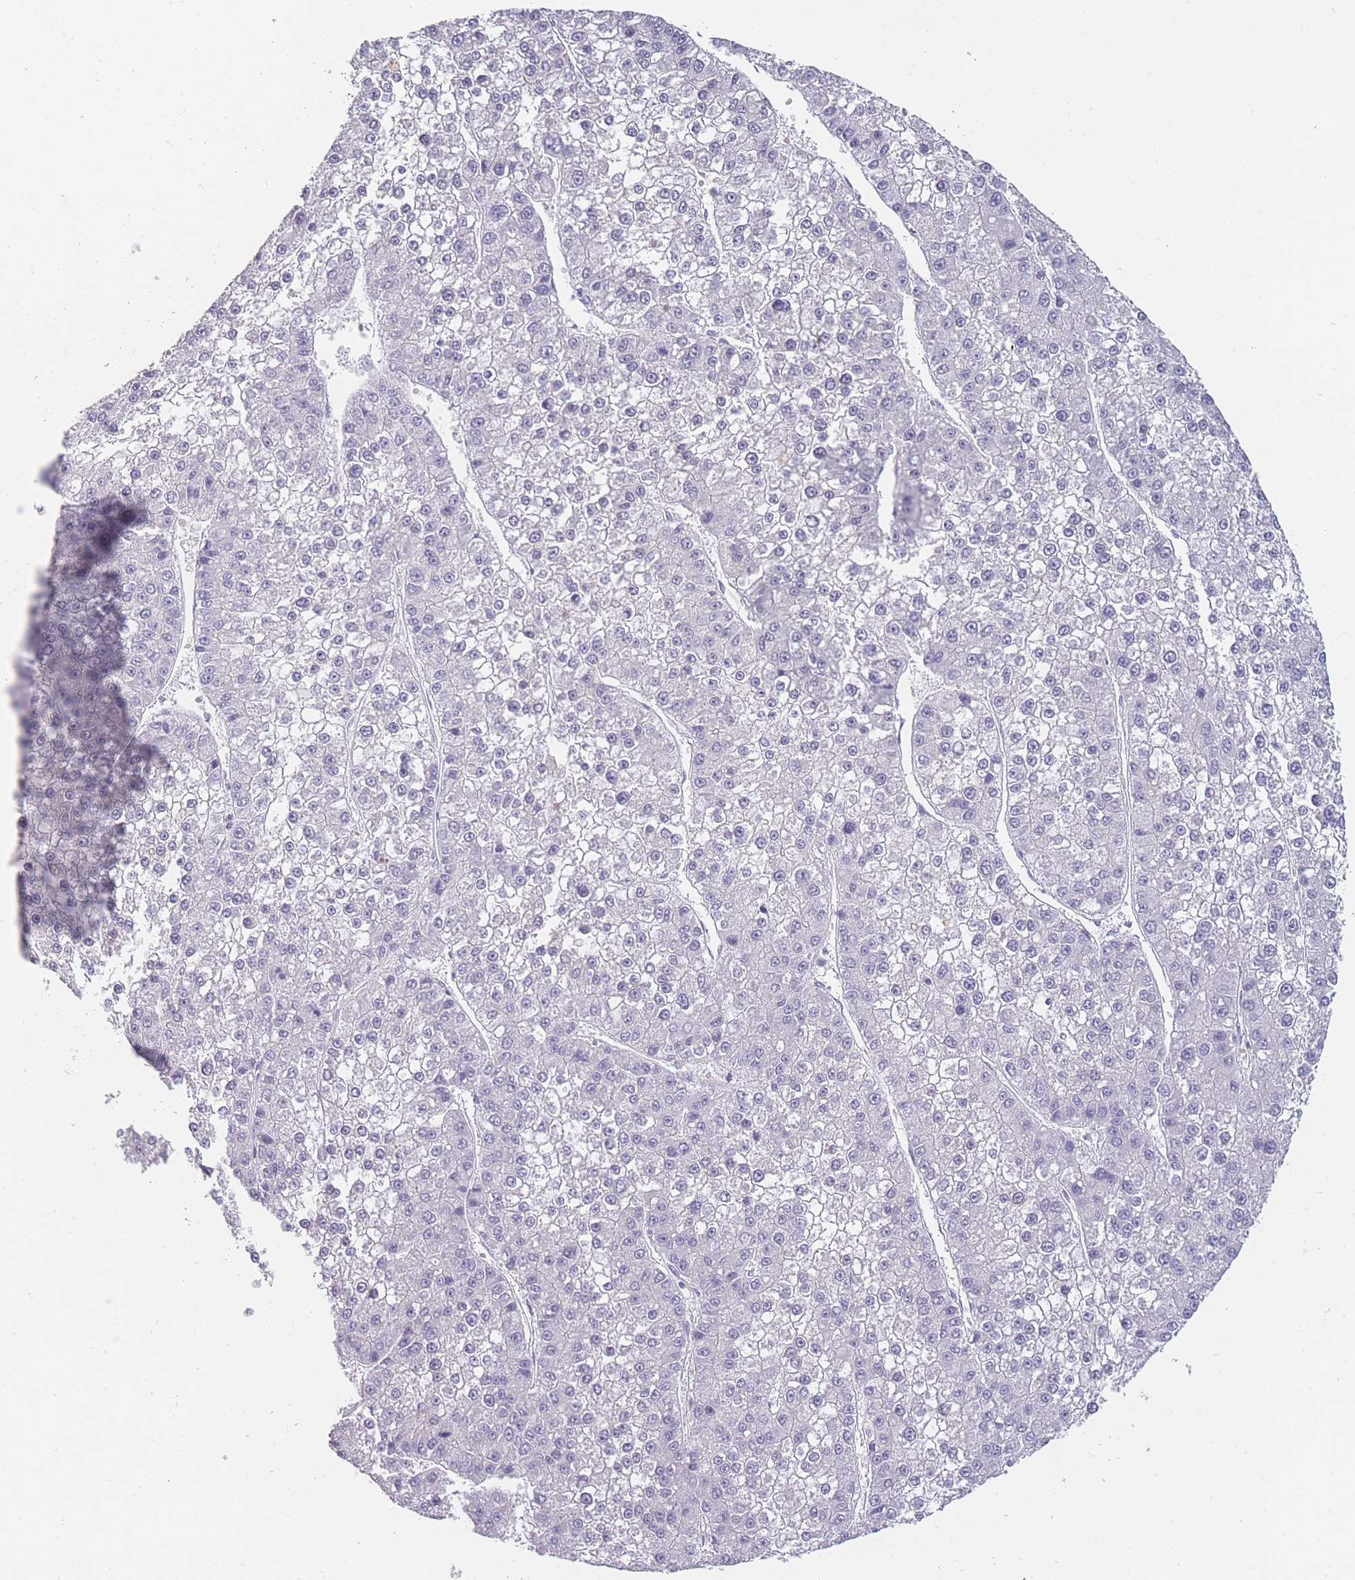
{"staining": {"intensity": "negative", "quantity": "none", "location": "none"}, "tissue": "liver cancer", "cell_type": "Tumor cells", "image_type": "cancer", "snomed": [{"axis": "morphology", "description": "Carcinoma, Hepatocellular, NOS"}, {"axis": "topography", "description": "Liver"}], "caption": "DAB immunohistochemical staining of hepatocellular carcinoma (liver) exhibits no significant positivity in tumor cells.", "gene": "INS", "patient": {"sex": "female", "age": 73}}